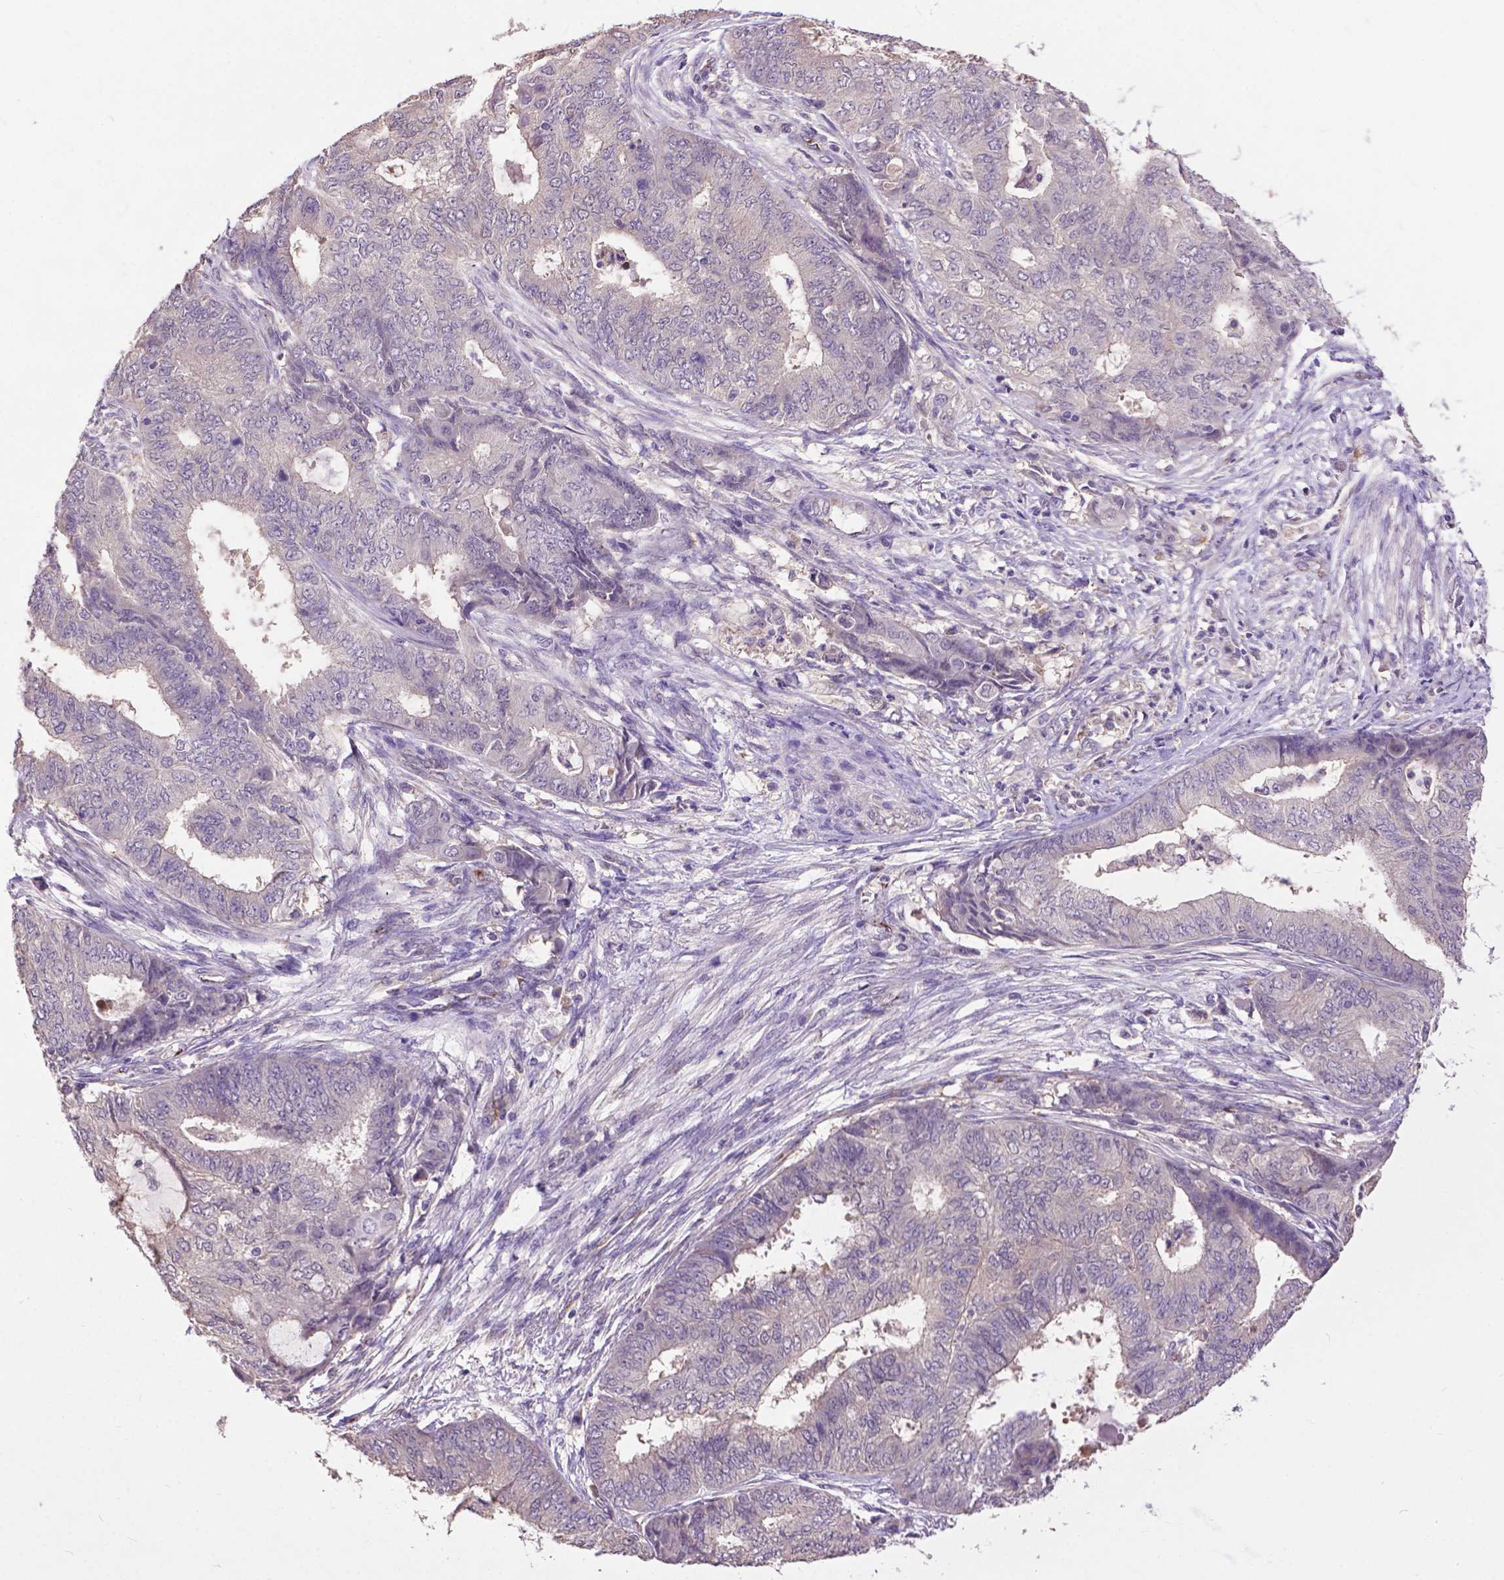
{"staining": {"intensity": "negative", "quantity": "none", "location": "none"}, "tissue": "endometrial cancer", "cell_type": "Tumor cells", "image_type": "cancer", "snomed": [{"axis": "morphology", "description": "Adenocarcinoma, NOS"}, {"axis": "topography", "description": "Endometrium"}], "caption": "The immunohistochemistry photomicrograph has no significant expression in tumor cells of endometrial adenocarcinoma tissue.", "gene": "ZNF337", "patient": {"sex": "female", "age": 62}}